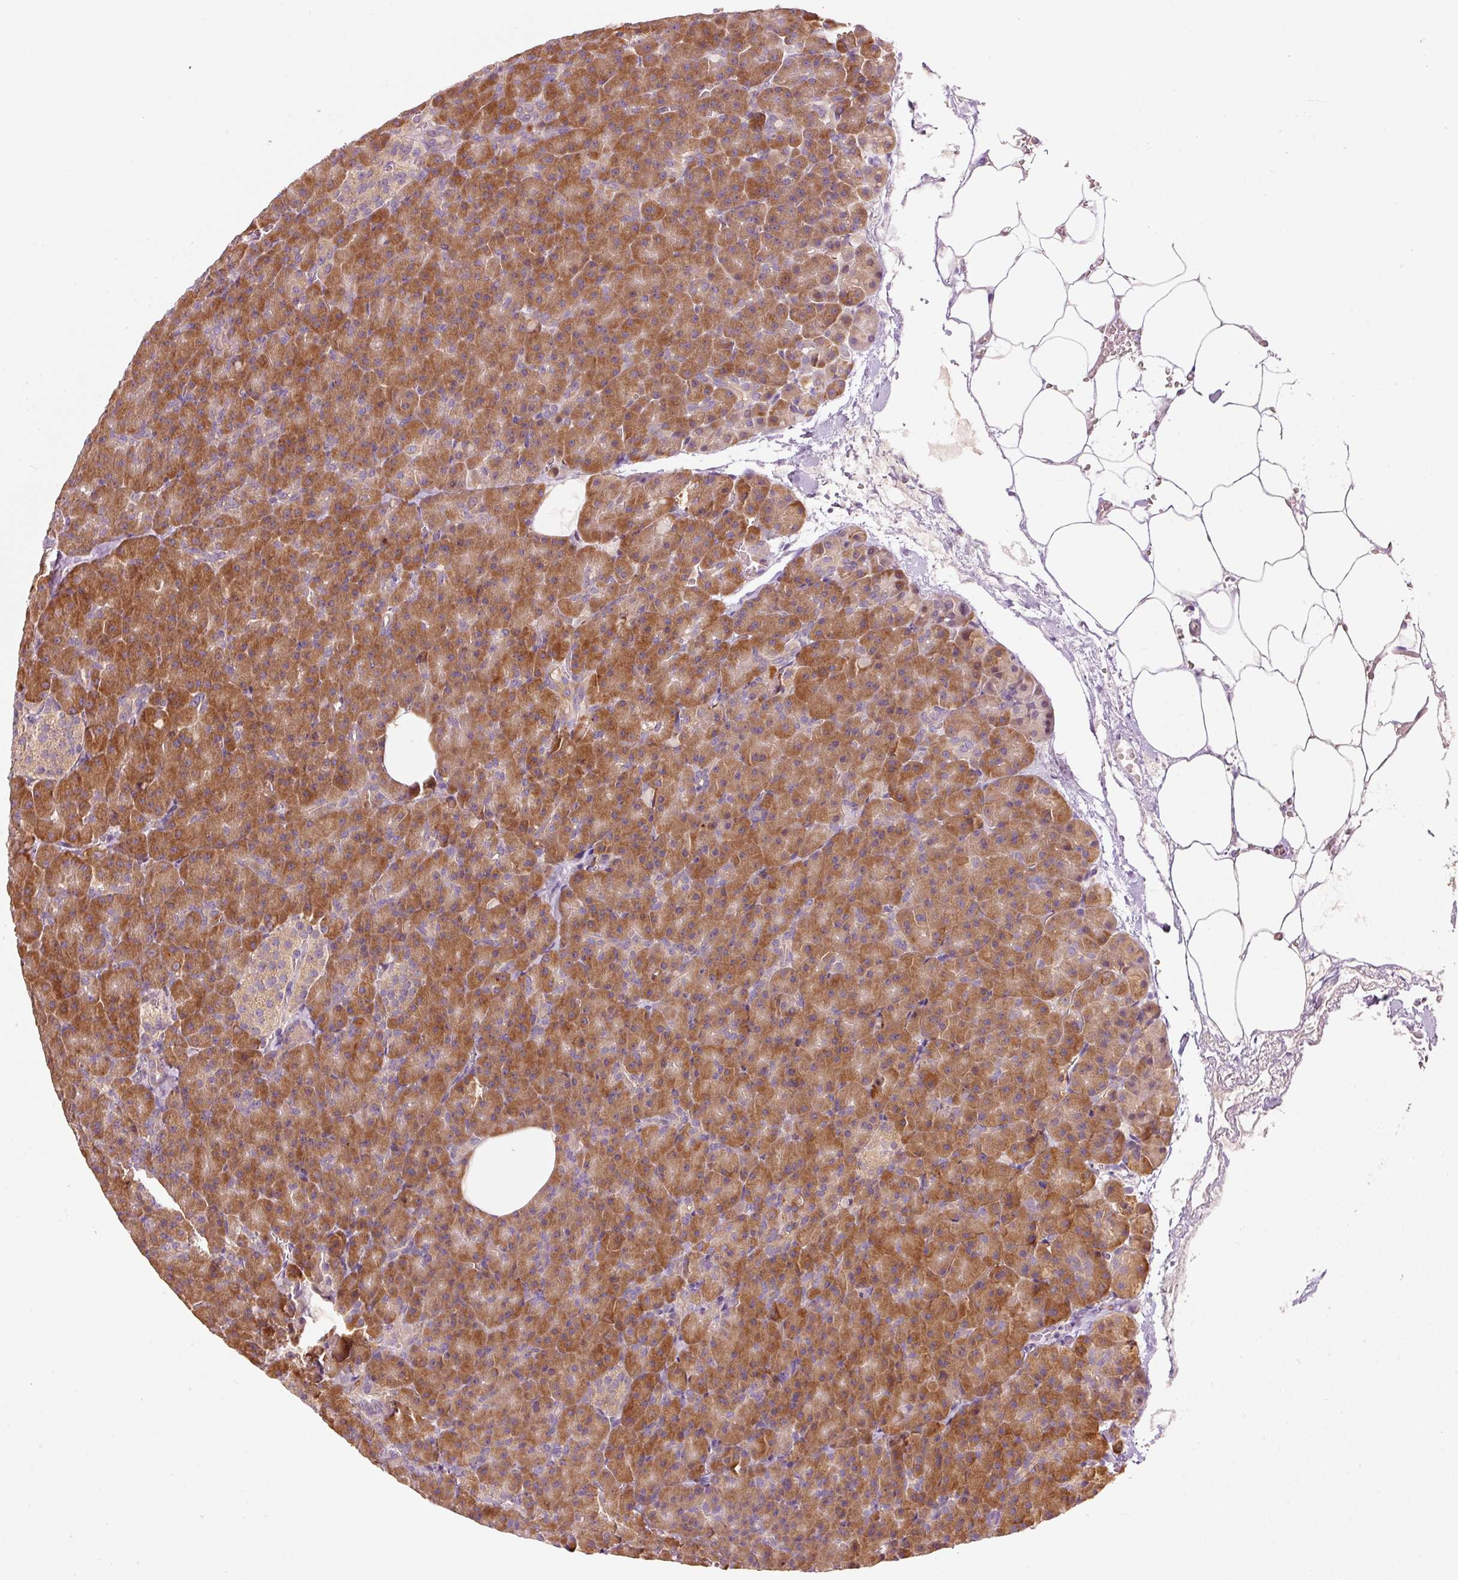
{"staining": {"intensity": "strong", "quantity": ">75%", "location": "cytoplasmic/membranous"}, "tissue": "pancreas", "cell_type": "Exocrine glandular cells", "image_type": "normal", "snomed": [{"axis": "morphology", "description": "Normal tissue, NOS"}, {"axis": "topography", "description": "Pancreas"}], "caption": "Approximately >75% of exocrine glandular cells in normal pancreas demonstrate strong cytoplasmic/membranous protein staining as visualized by brown immunohistochemical staining.", "gene": "MAP10", "patient": {"sex": "female", "age": 74}}